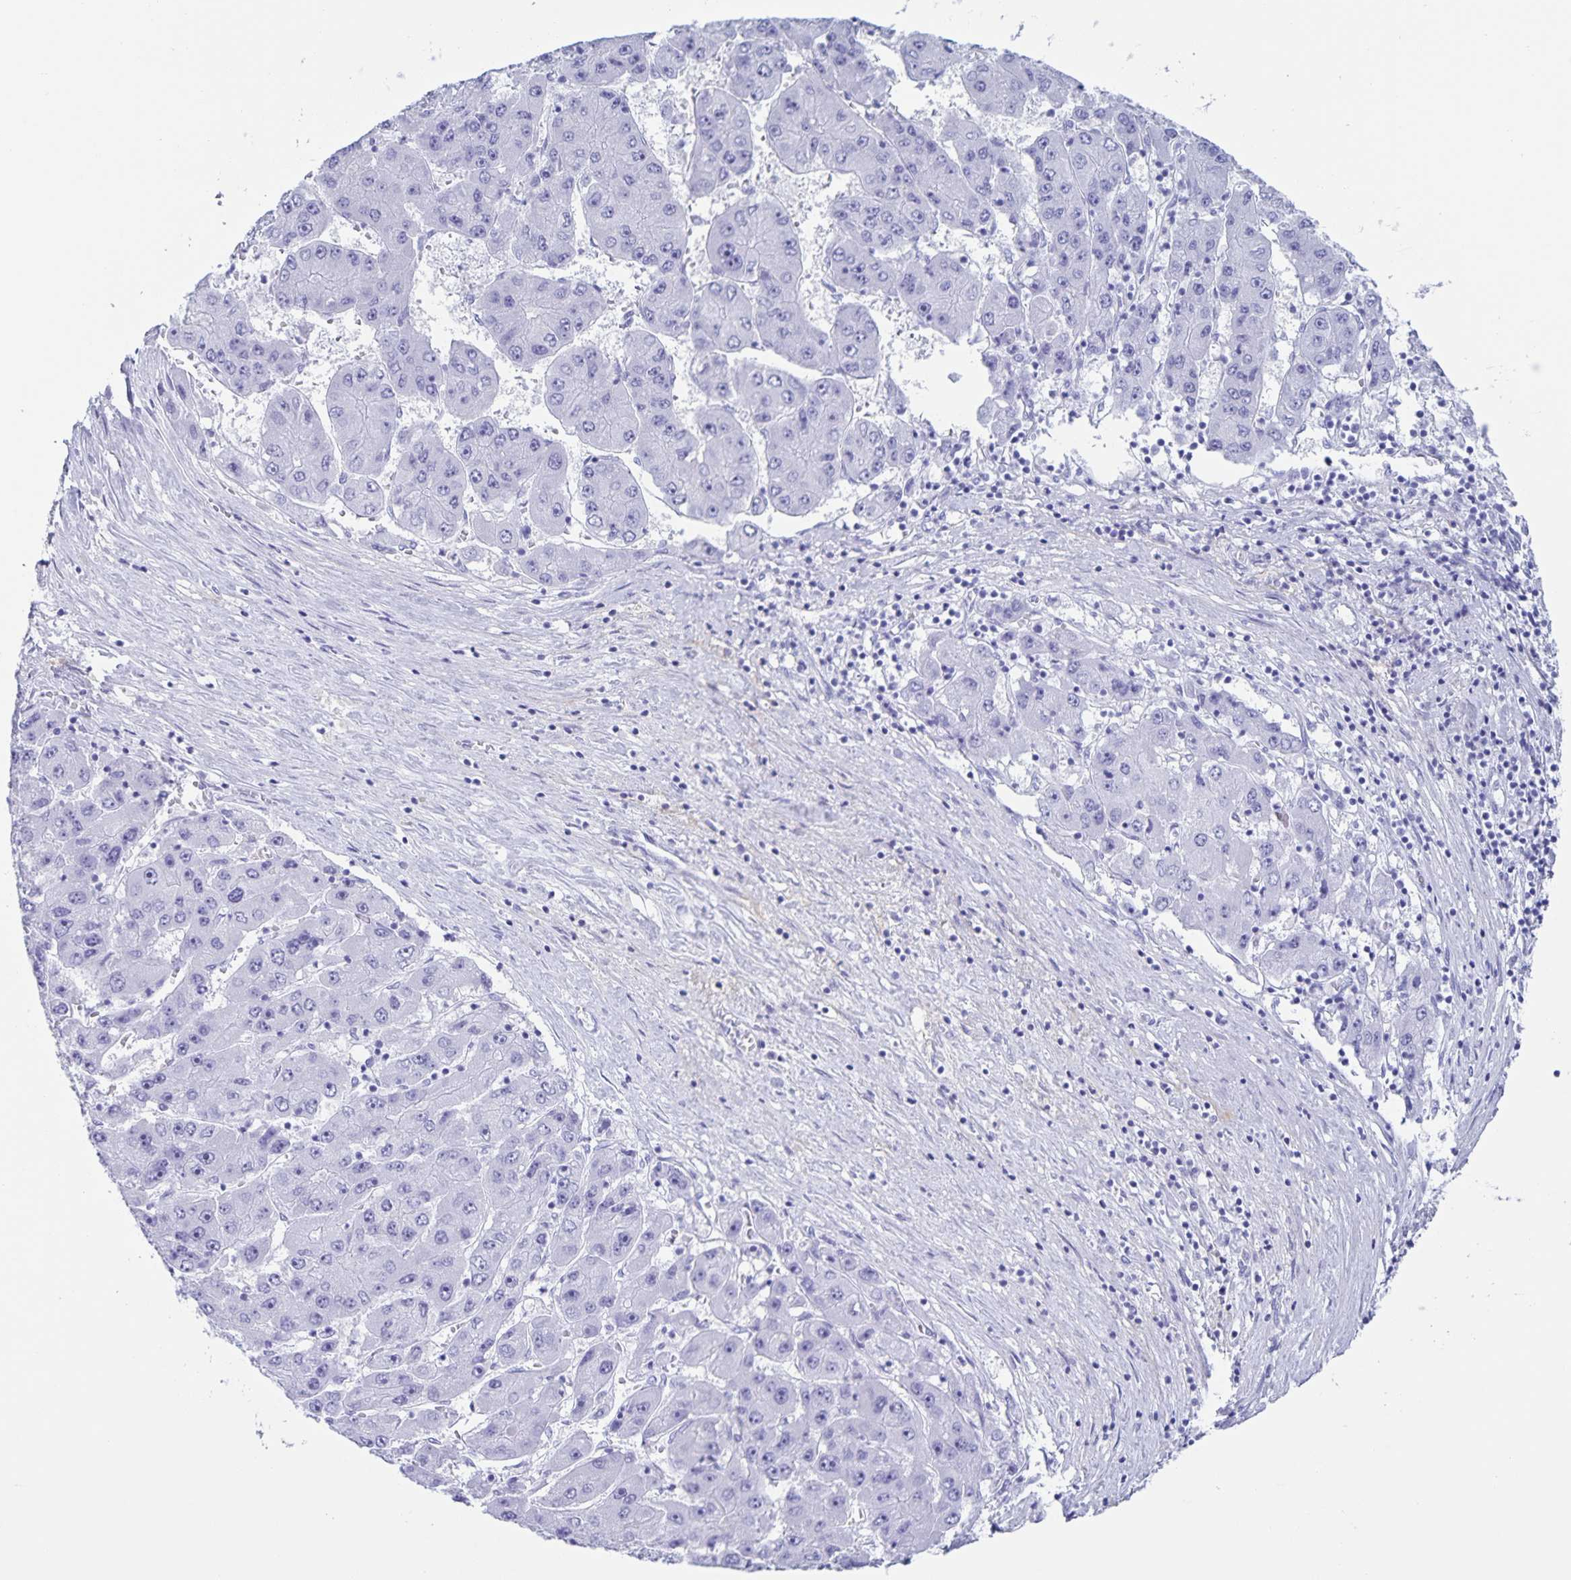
{"staining": {"intensity": "negative", "quantity": "none", "location": "none"}, "tissue": "liver cancer", "cell_type": "Tumor cells", "image_type": "cancer", "snomed": [{"axis": "morphology", "description": "Carcinoma, Hepatocellular, NOS"}, {"axis": "topography", "description": "Liver"}], "caption": "Human hepatocellular carcinoma (liver) stained for a protein using IHC exhibits no expression in tumor cells.", "gene": "AQP4", "patient": {"sex": "female", "age": 61}}